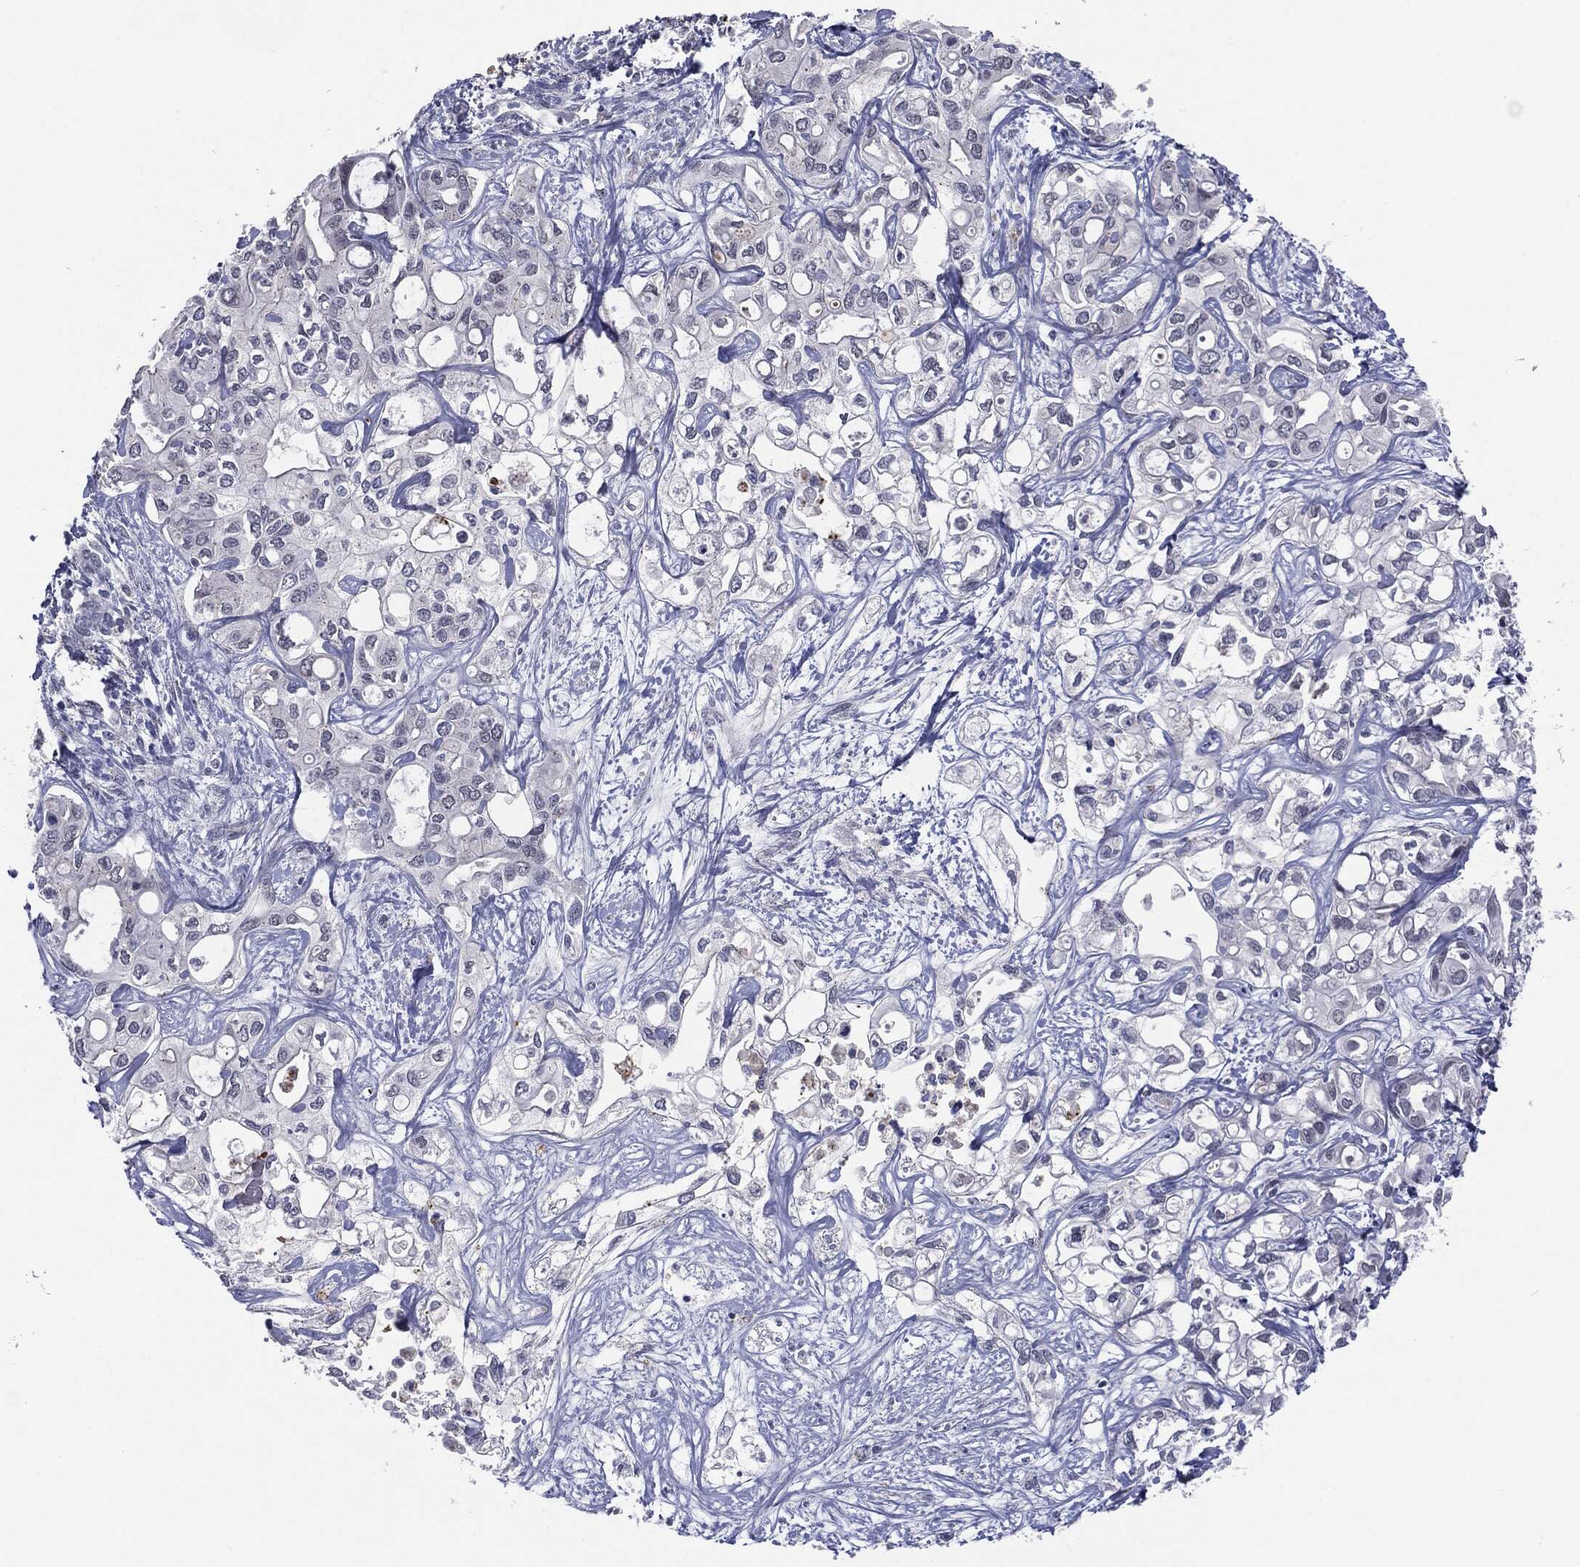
{"staining": {"intensity": "negative", "quantity": "none", "location": "none"}, "tissue": "liver cancer", "cell_type": "Tumor cells", "image_type": "cancer", "snomed": [{"axis": "morphology", "description": "Cholangiocarcinoma"}, {"axis": "topography", "description": "Liver"}], "caption": "A high-resolution image shows immunohistochemistry (IHC) staining of liver cholangiocarcinoma, which demonstrates no significant positivity in tumor cells.", "gene": "SLC5A5", "patient": {"sex": "female", "age": 64}}